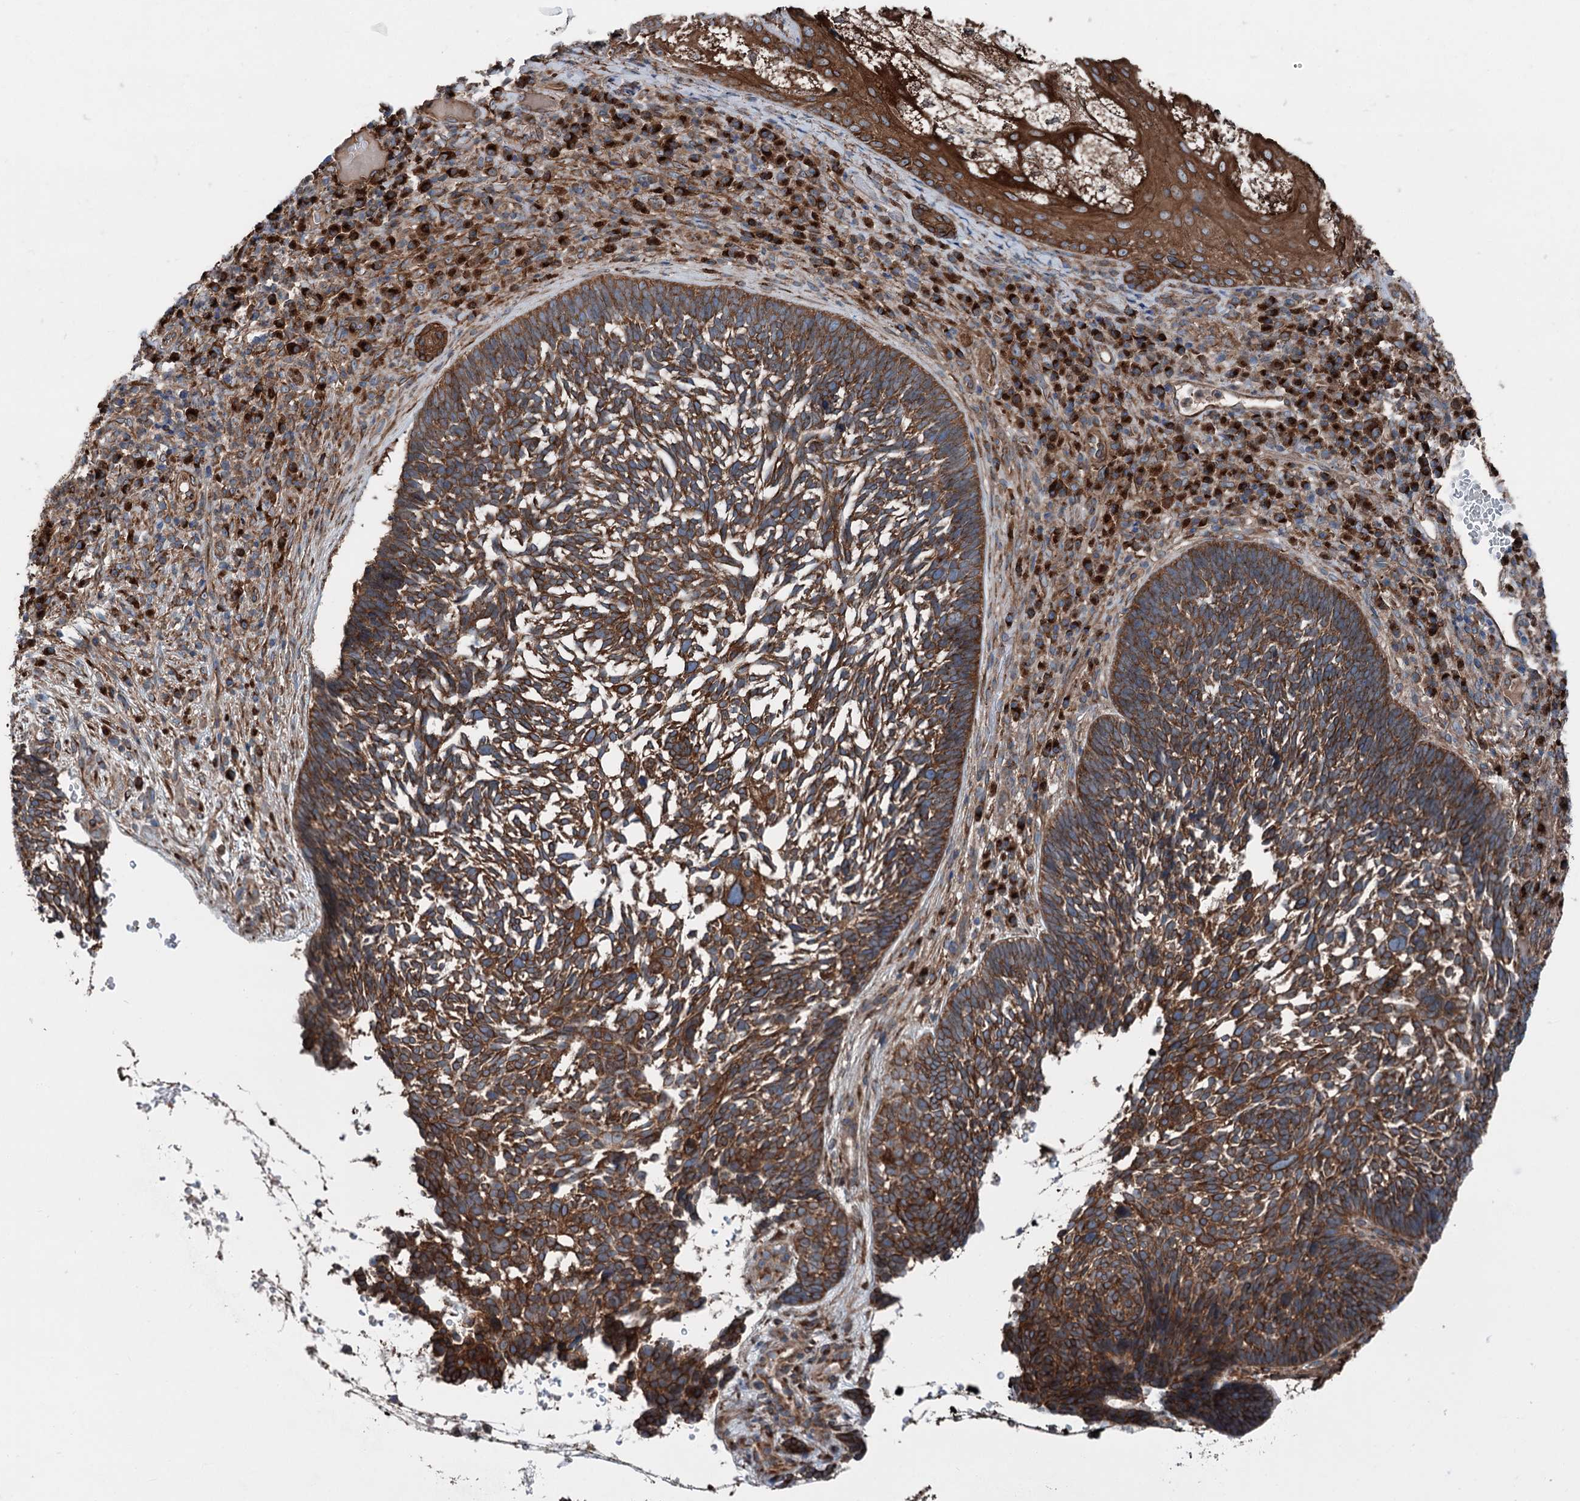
{"staining": {"intensity": "strong", "quantity": ">75%", "location": "cytoplasmic/membranous"}, "tissue": "skin cancer", "cell_type": "Tumor cells", "image_type": "cancer", "snomed": [{"axis": "morphology", "description": "Basal cell carcinoma"}, {"axis": "topography", "description": "Skin"}], "caption": "A micrograph of human skin basal cell carcinoma stained for a protein demonstrates strong cytoplasmic/membranous brown staining in tumor cells.", "gene": "CALCOCO1", "patient": {"sex": "male", "age": 88}}